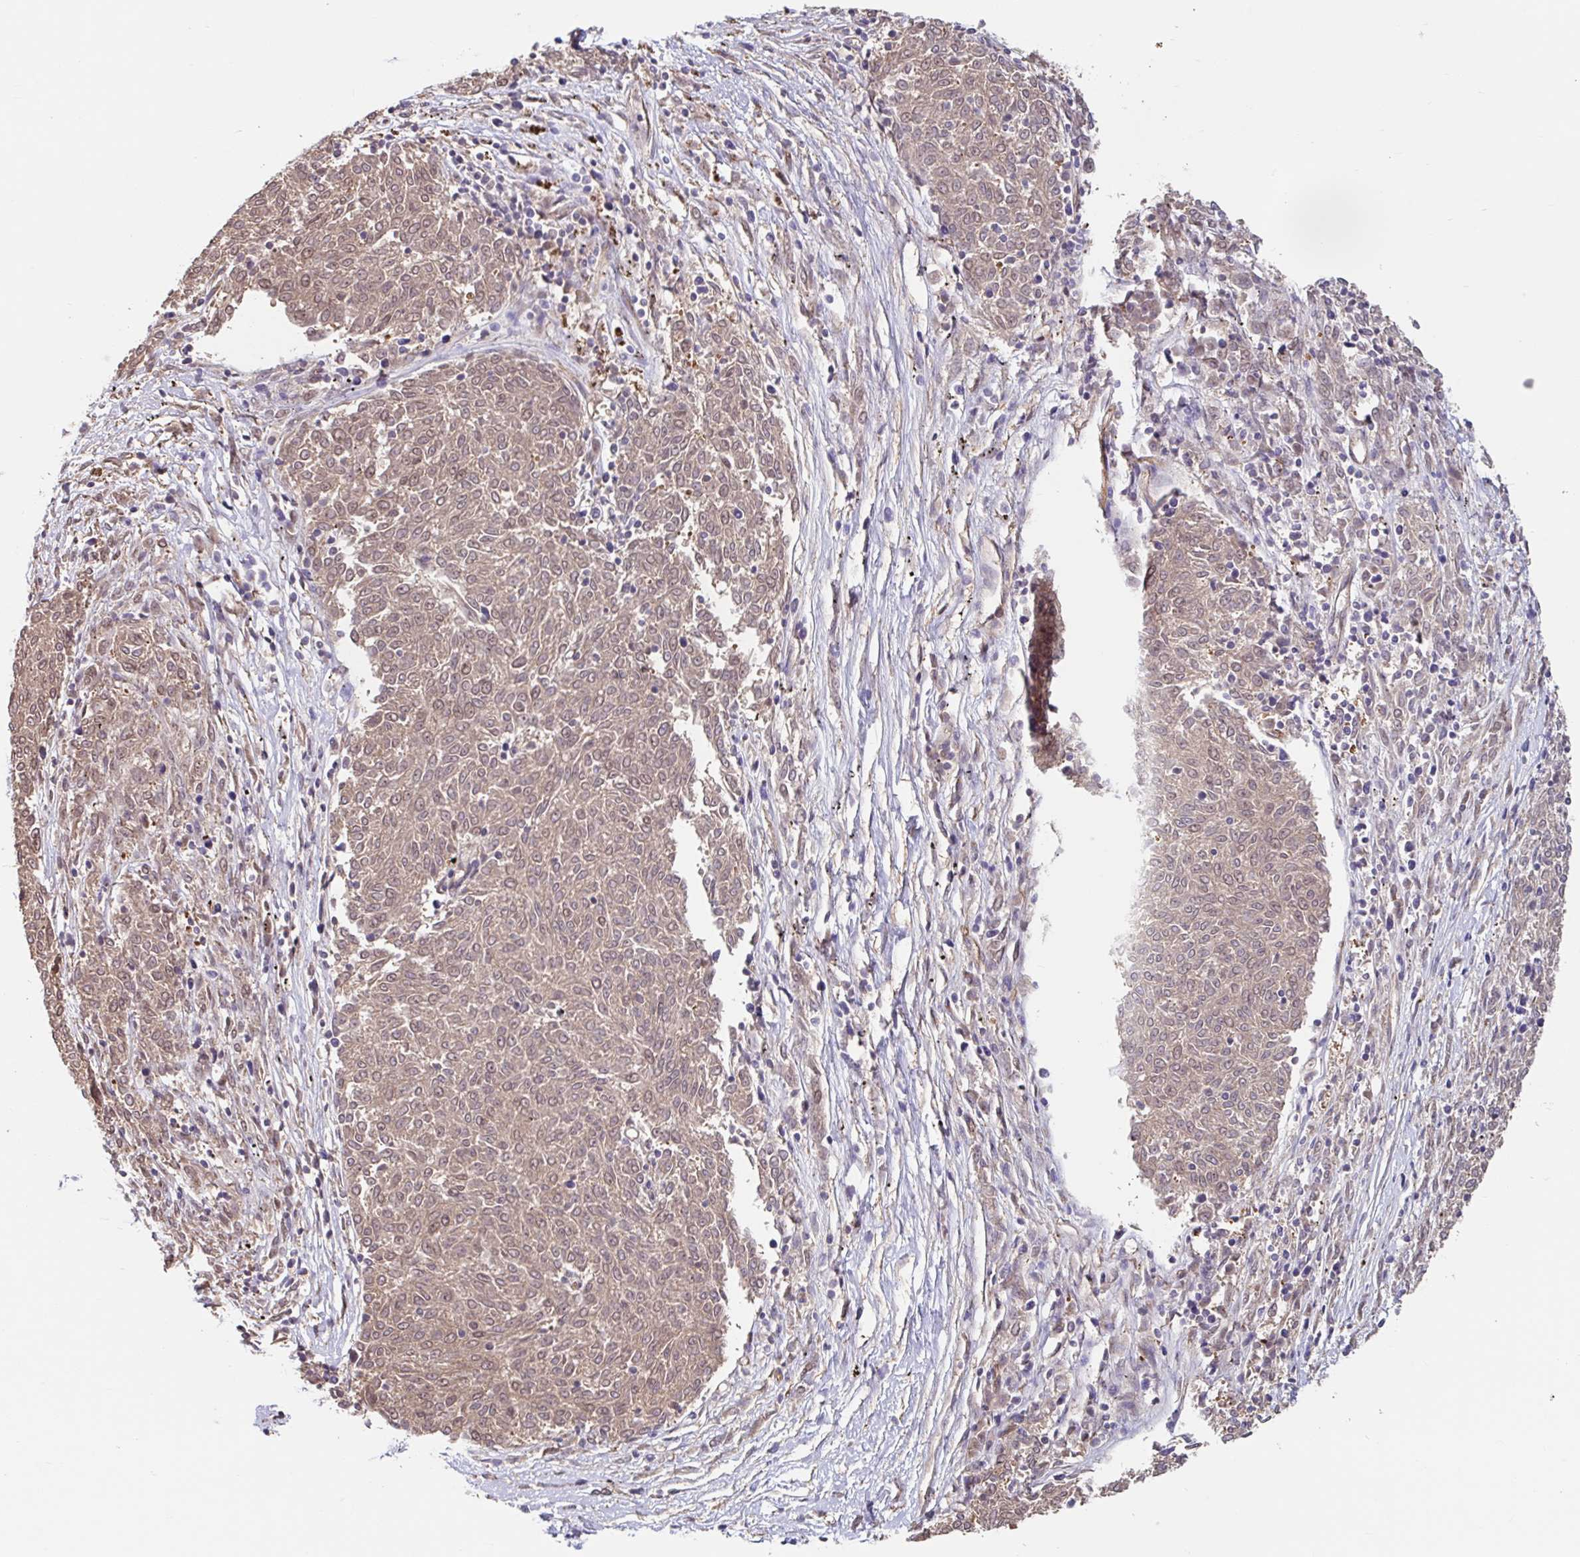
{"staining": {"intensity": "moderate", "quantity": ">75%", "location": "cytoplasmic/membranous,nuclear"}, "tissue": "melanoma", "cell_type": "Tumor cells", "image_type": "cancer", "snomed": [{"axis": "morphology", "description": "Malignant melanoma, NOS"}, {"axis": "topography", "description": "Skin"}], "caption": "The immunohistochemical stain highlights moderate cytoplasmic/membranous and nuclear expression in tumor cells of melanoma tissue.", "gene": "STYXL1", "patient": {"sex": "female", "age": 72}}